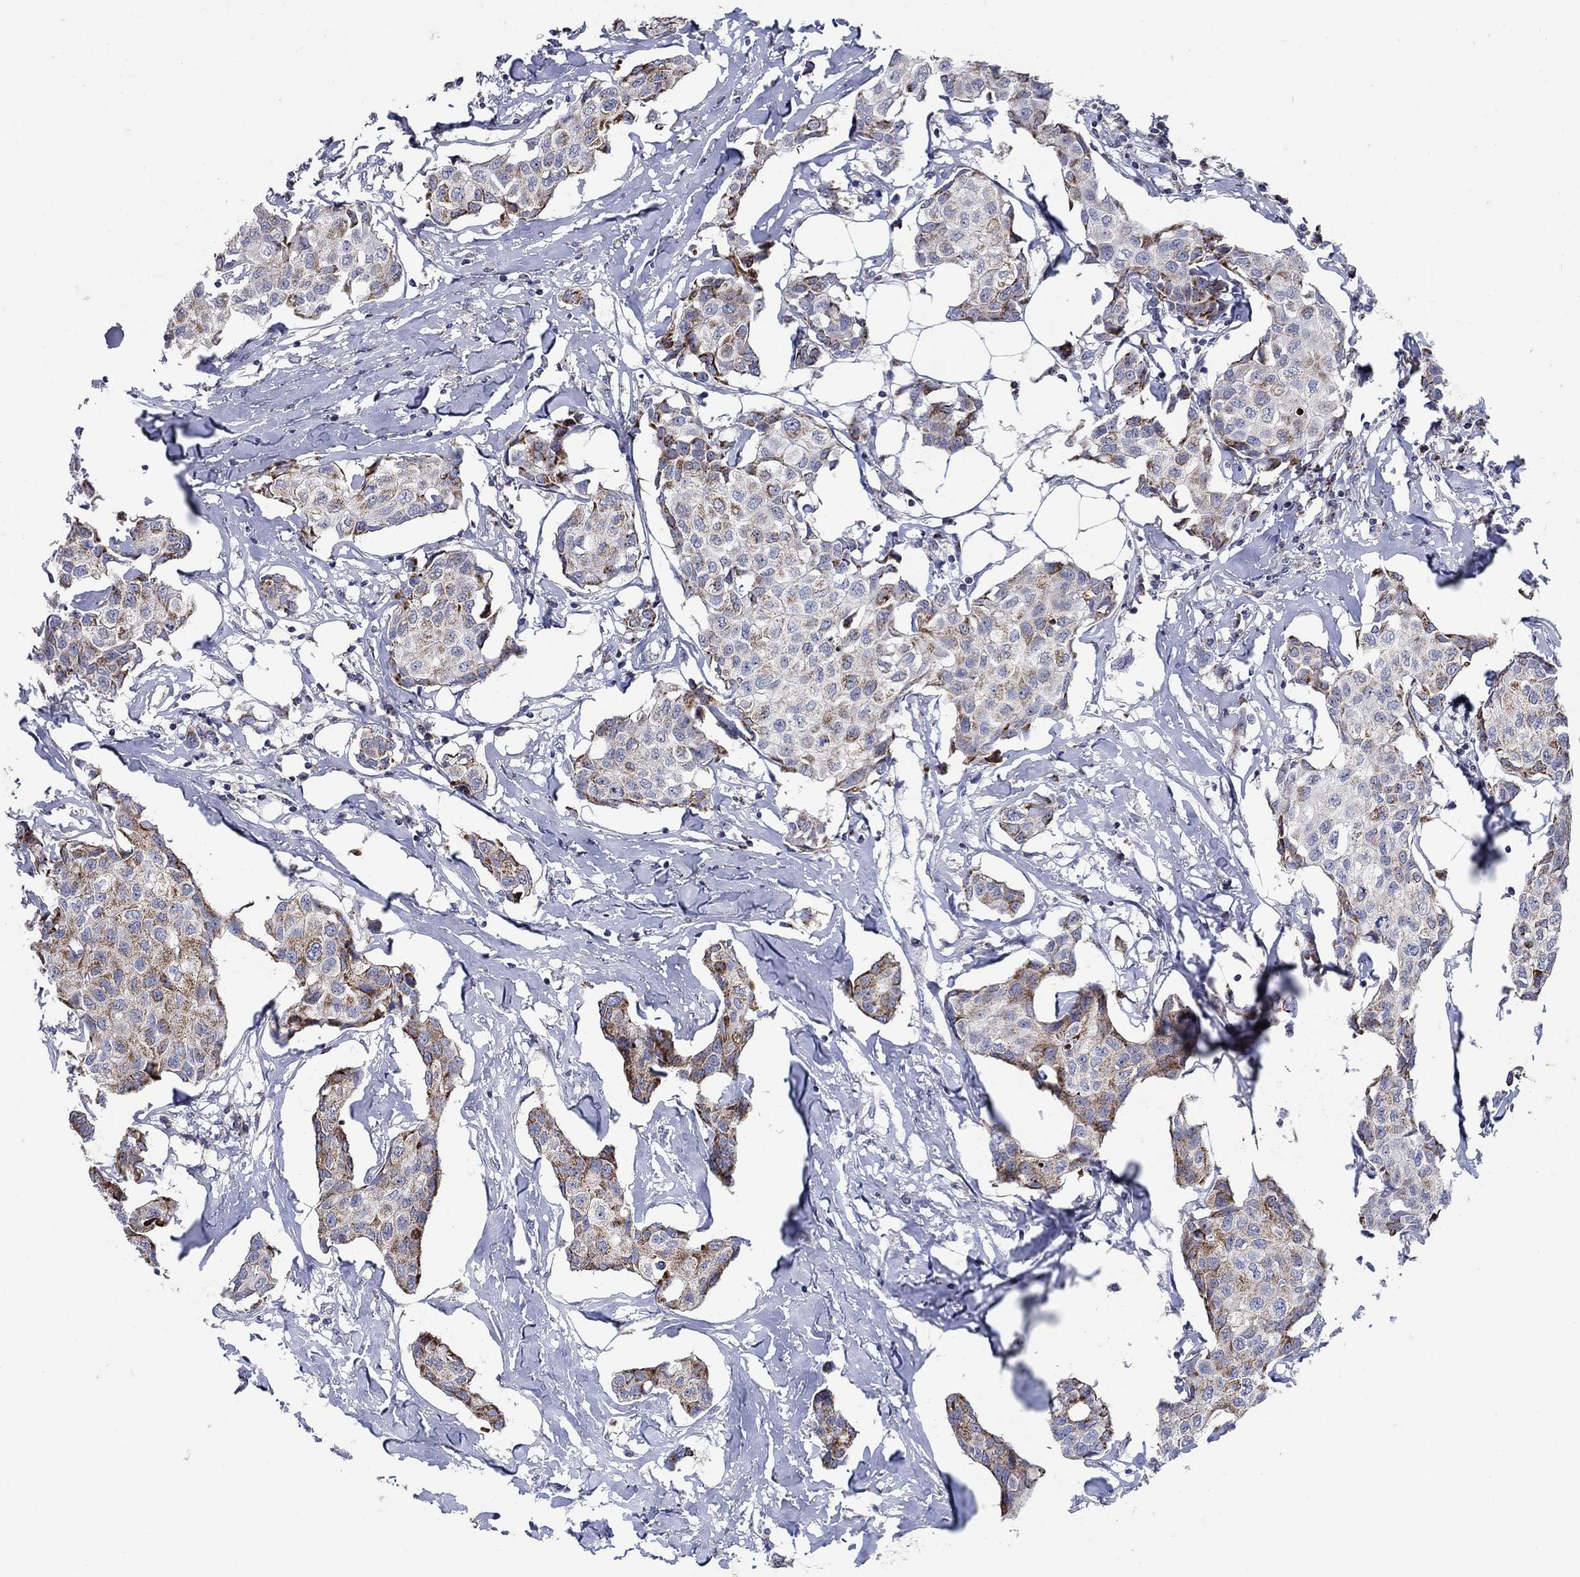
{"staining": {"intensity": "strong", "quantity": "<25%", "location": "cytoplasmic/membranous"}, "tissue": "breast cancer", "cell_type": "Tumor cells", "image_type": "cancer", "snomed": [{"axis": "morphology", "description": "Duct carcinoma"}, {"axis": "topography", "description": "Breast"}], "caption": "Immunohistochemistry (IHC) histopathology image of human infiltrating ductal carcinoma (breast) stained for a protein (brown), which reveals medium levels of strong cytoplasmic/membranous expression in about <25% of tumor cells.", "gene": "HMX2", "patient": {"sex": "female", "age": 80}}